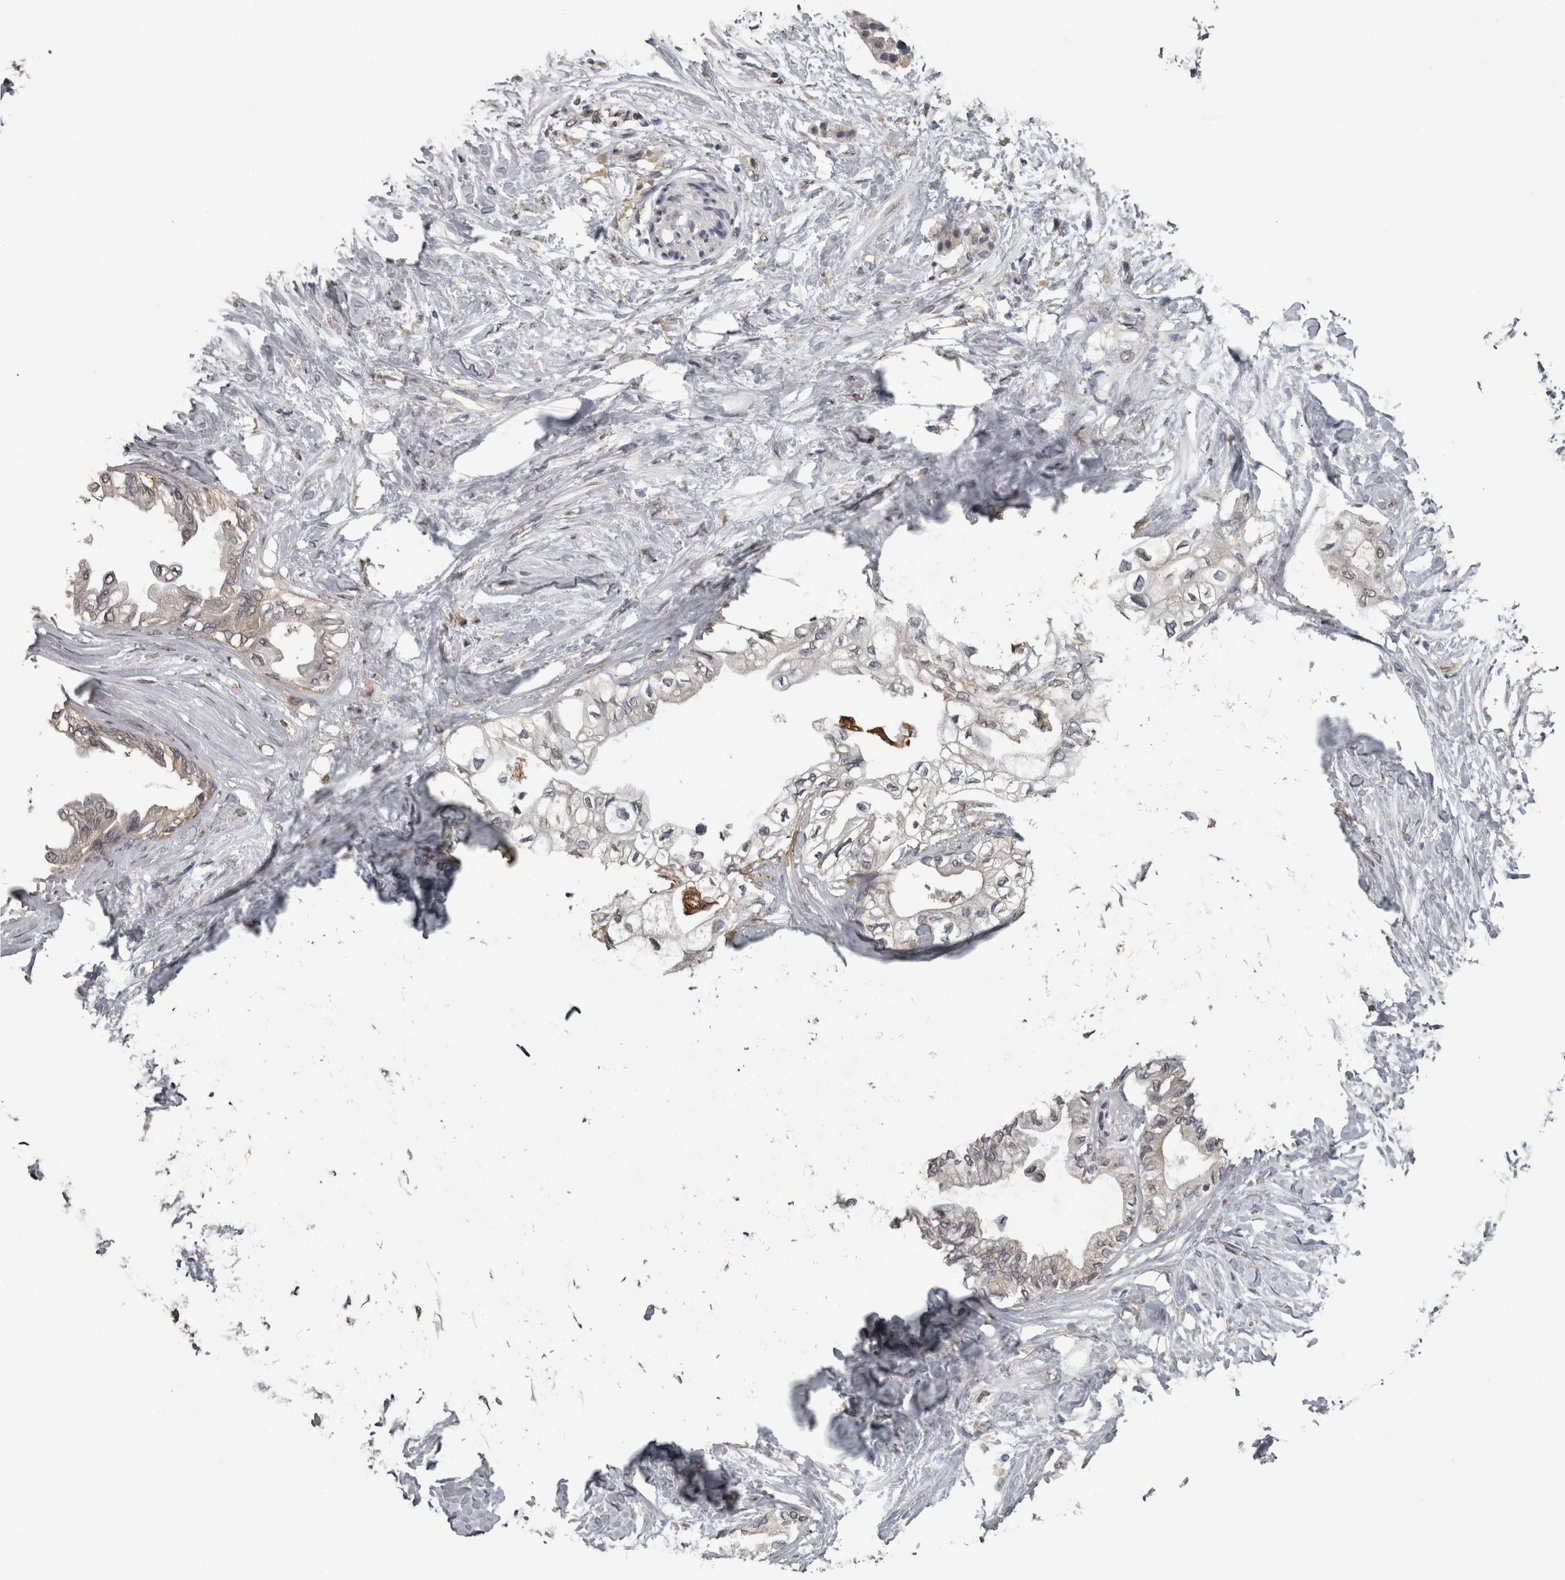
{"staining": {"intensity": "negative", "quantity": "none", "location": "none"}, "tissue": "pancreatic cancer", "cell_type": "Tumor cells", "image_type": "cancer", "snomed": [{"axis": "morphology", "description": "Normal tissue, NOS"}, {"axis": "morphology", "description": "Adenocarcinoma, NOS"}, {"axis": "topography", "description": "Pancreas"}, {"axis": "topography", "description": "Duodenum"}], "caption": "Immunohistochemical staining of human adenocarcinoma (pancreatic) shows no significant positivity in tumor cells.", "gene": "PIK3AP1", "patient": {"sex": "female", "age": 60}}